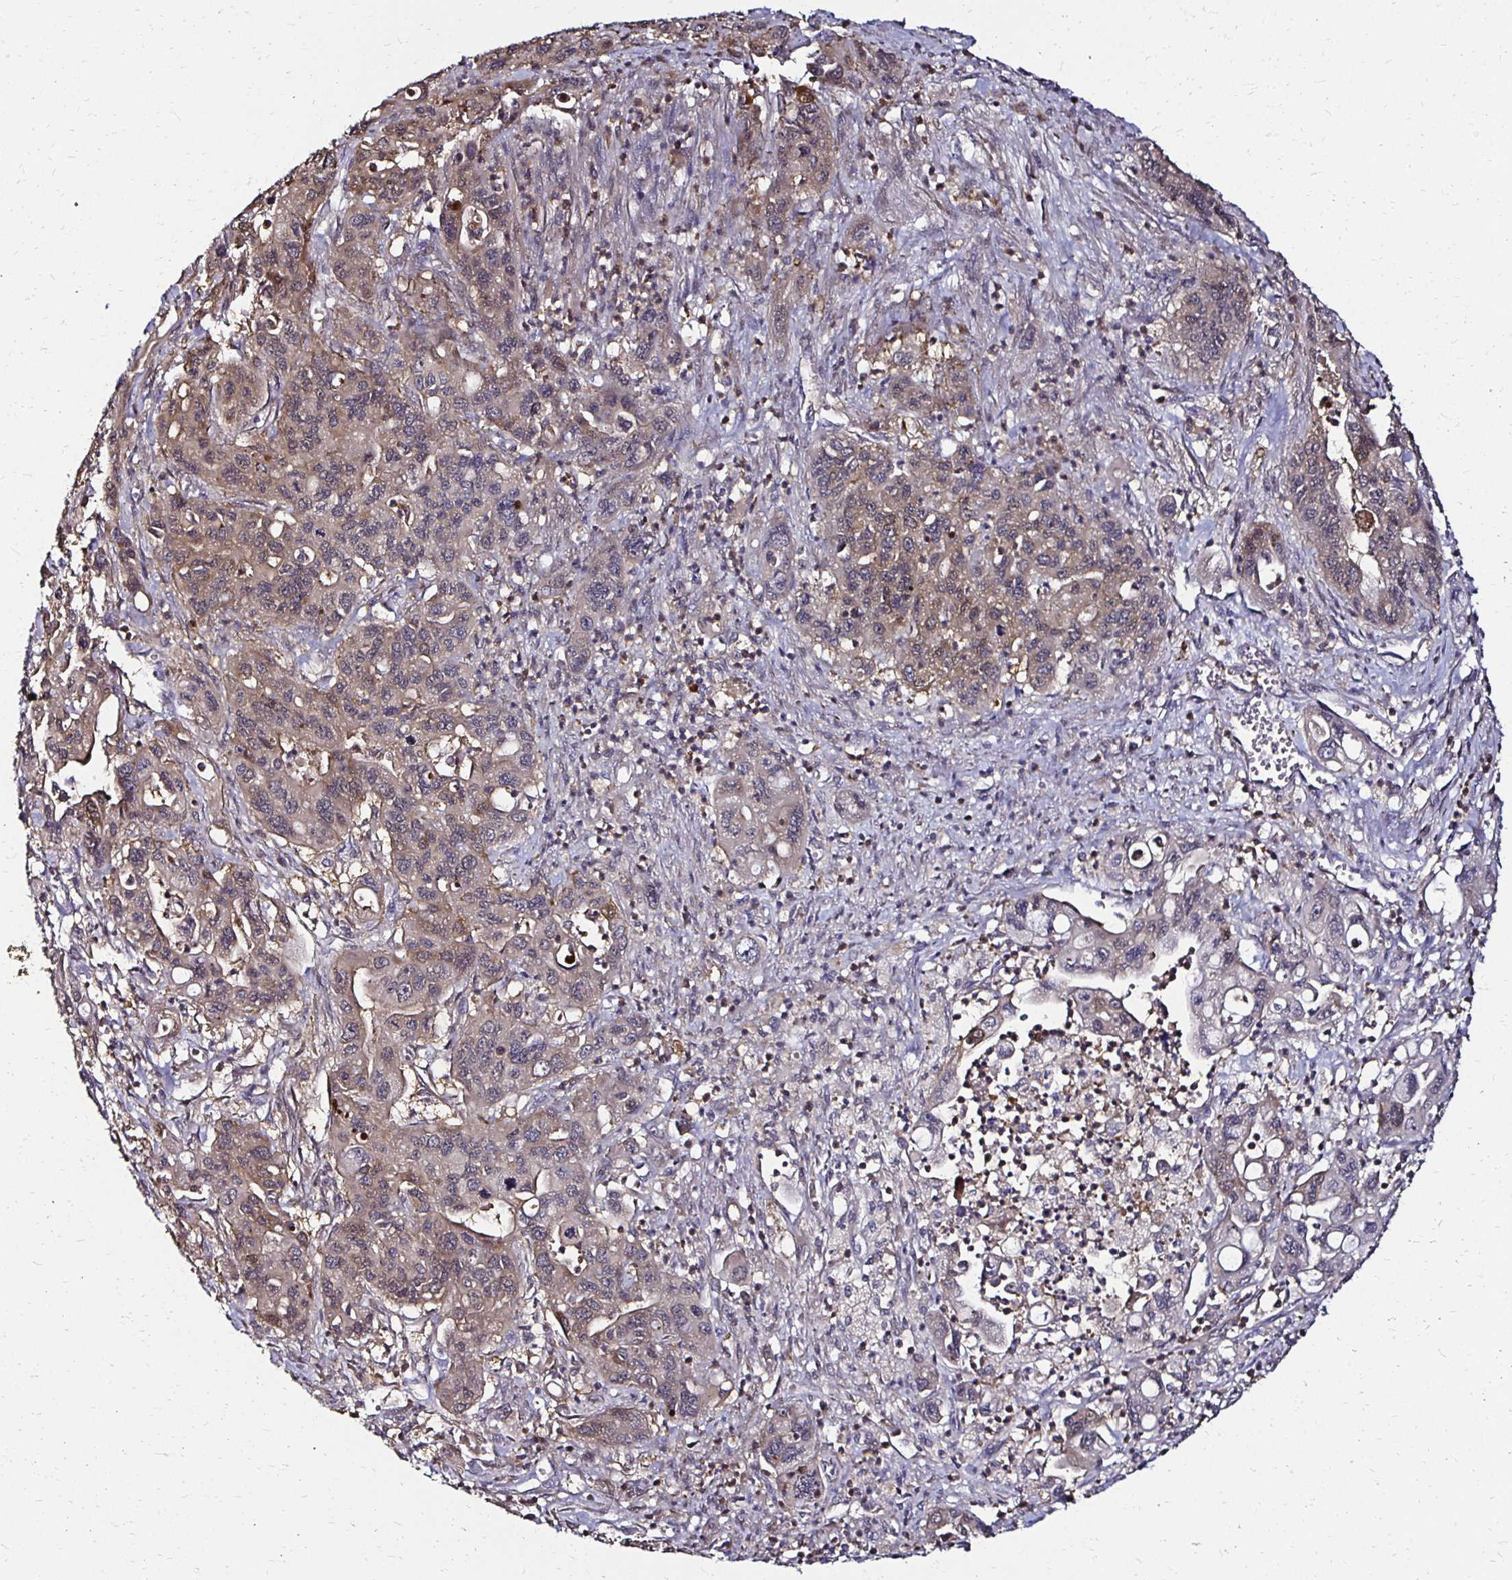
{"staining": {"intensity": "weak", "quantity": "<25%", "location": "cytoplasmic/membranous"}, "tissue": "pancreatic cancer", "cell_type": "Tumor cells", "image_type": "cancer", "snomed": [{"axis": "morphology", "description": "Adenocarcinoma, NOS"}, {"axis": "topography", "description": "Pancreas"}], "caption": "Immunohistochemistry of human pancreatic cancer (adenocarcinoma) demonstrates no positivity in tumor cells.", "gene": "TXN", "patient": {"sex": "male", "age": 62}}